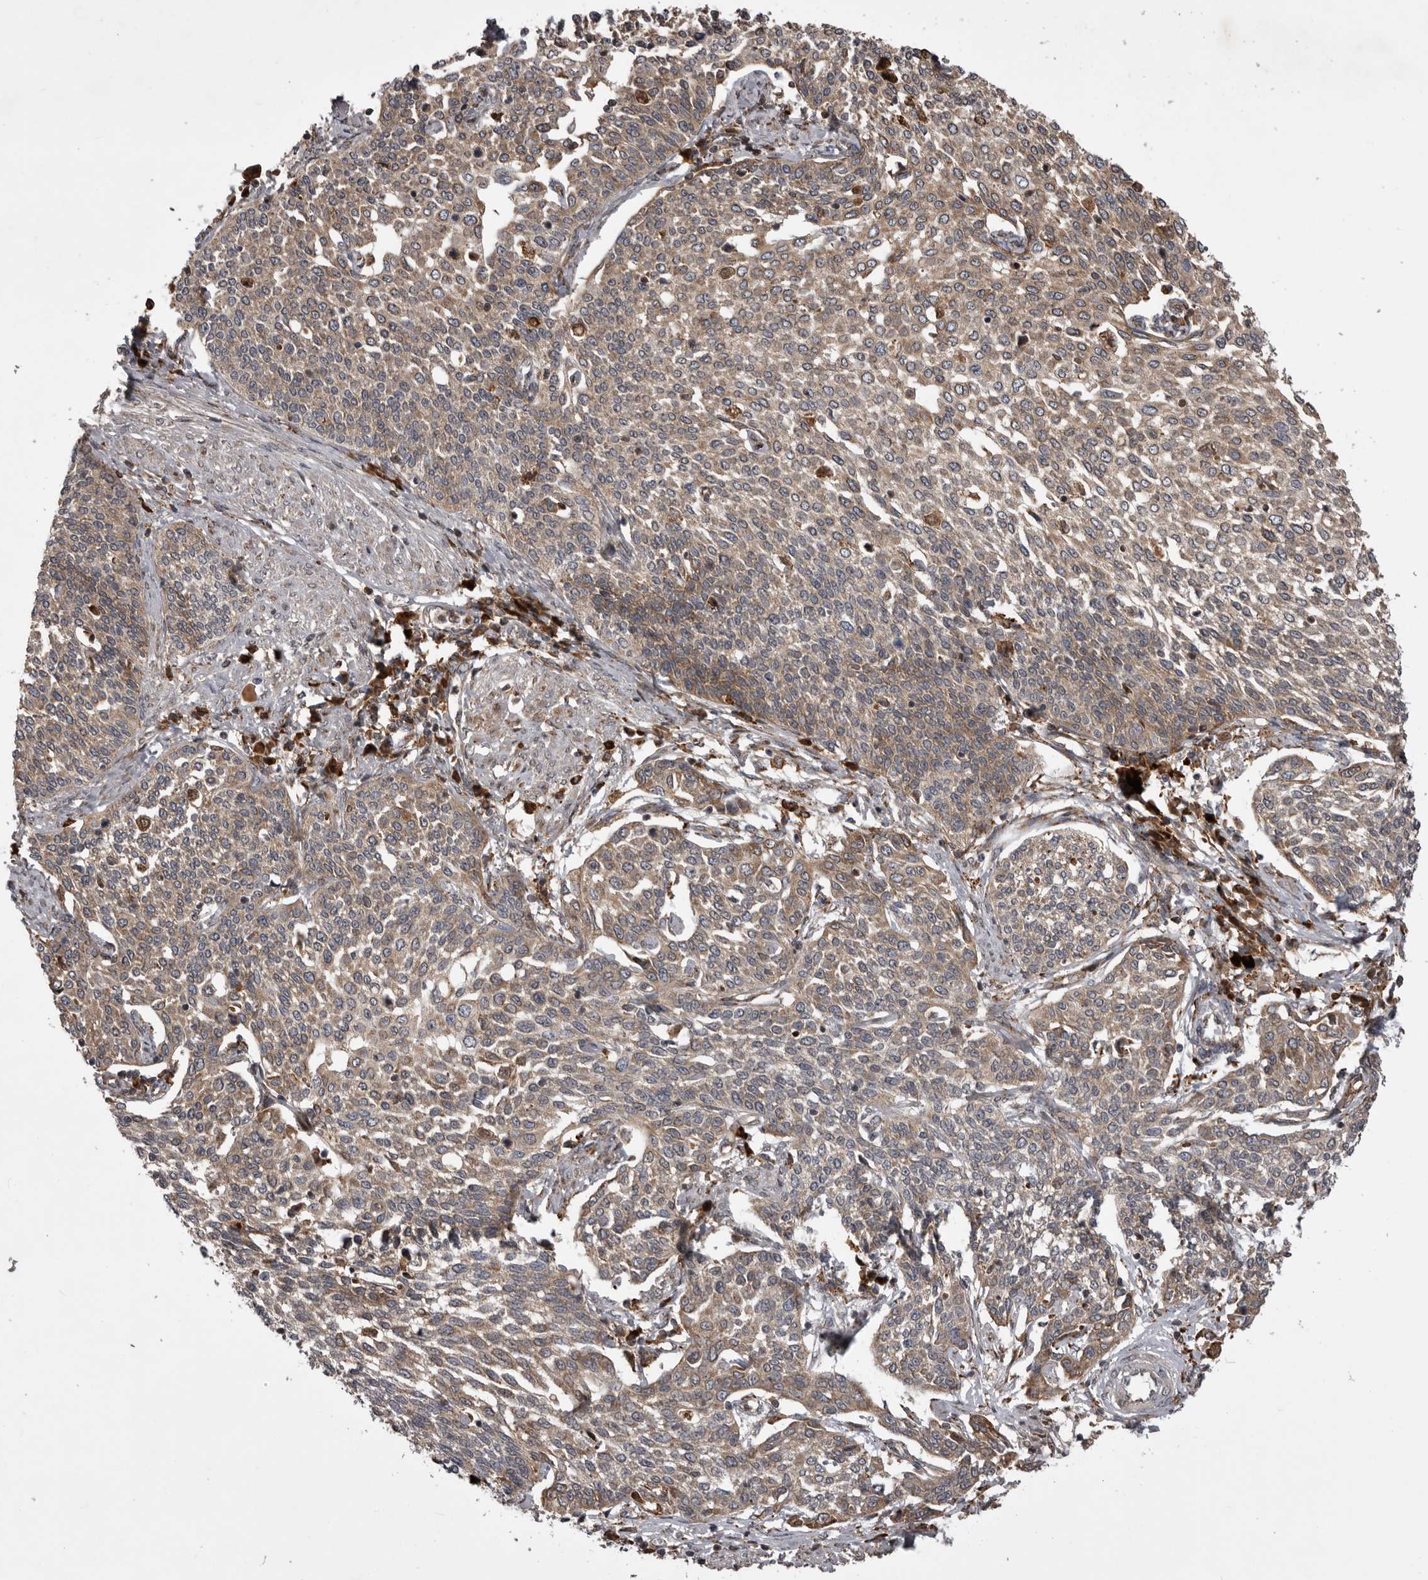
{"staining": {"intensity": "weak", "quantity": ">75%", "location": "cytoplasmic/membranous"}, "tissue": "cervical cancer", "cell_type": "Tumor cells", "image_type": "cancer", "snomed": [{"axis": "morphology", "description": "Squamous cell carcinoma, NOS"}, {"axis": "topography", "description": "Cervix"}], "caption": "Cervical squamous cell carcinoma stained with a protein marker reveals weak staining in tumor cells.", "gene": "RAB3GAP2", "patient": {"sex": "female", "age": 34}}